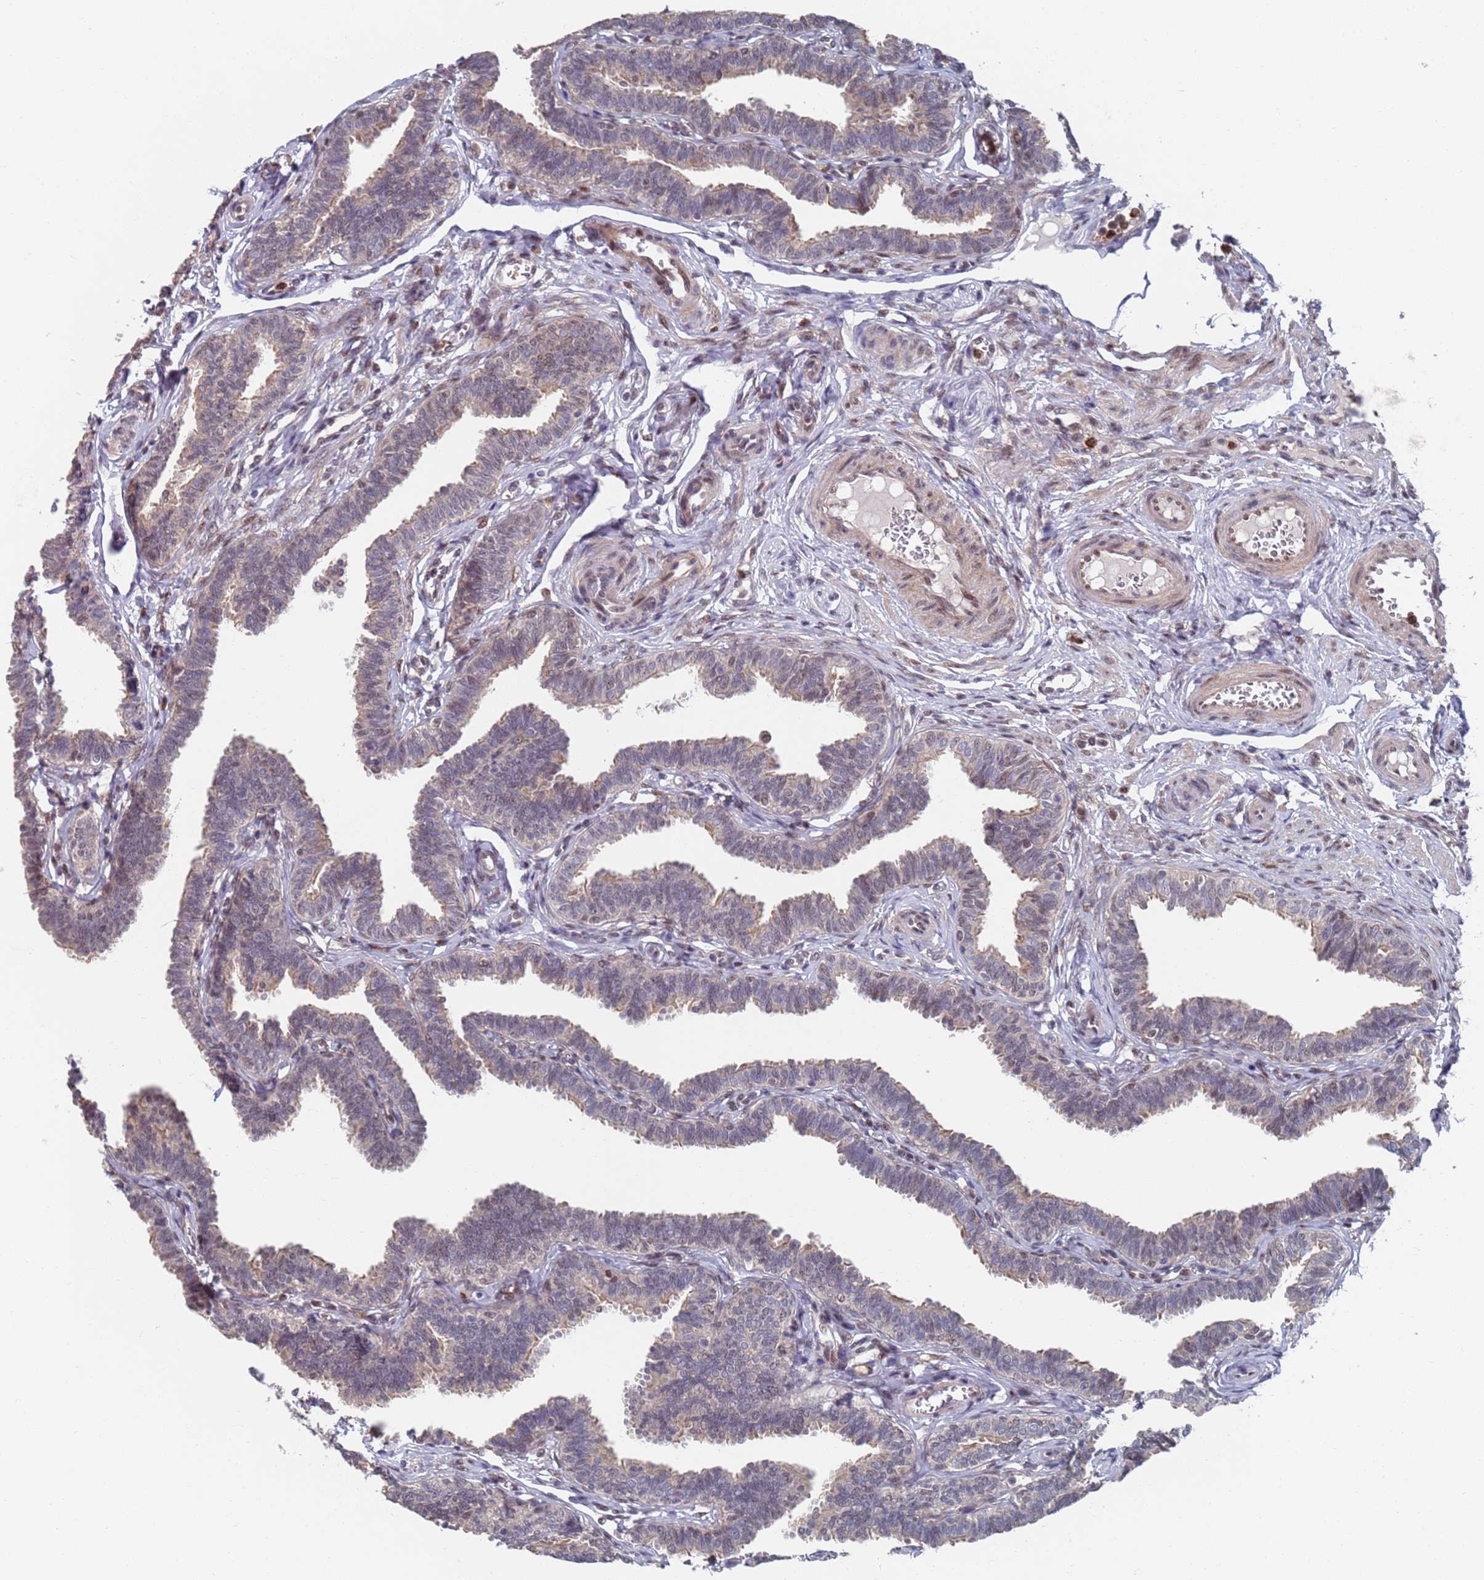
{"staining": {"intensity": "weak", "quantity": "<25%", "location": "cytoplasmic/membranous,nuclear"}, "tissue": "fallopian tube", "cell_type": "Glandular cells", "image_type": "normal", "snomed": [{"axis": "morphology", "description": "Normal tissue, NOS"}, {"axis": "topography", "description": "Fallopian tube"}, {"axis": "topography", "description": "Ovary"}], "caption": "The micrograph demonstrates no staining of glandular cells in normal fallopian tube. (DAB (3,3'-diaminobenzidine) IHC with hematoxylin counter stain).", "gene": "RPP25", "patient": {"sex": "female", "age": 23}}